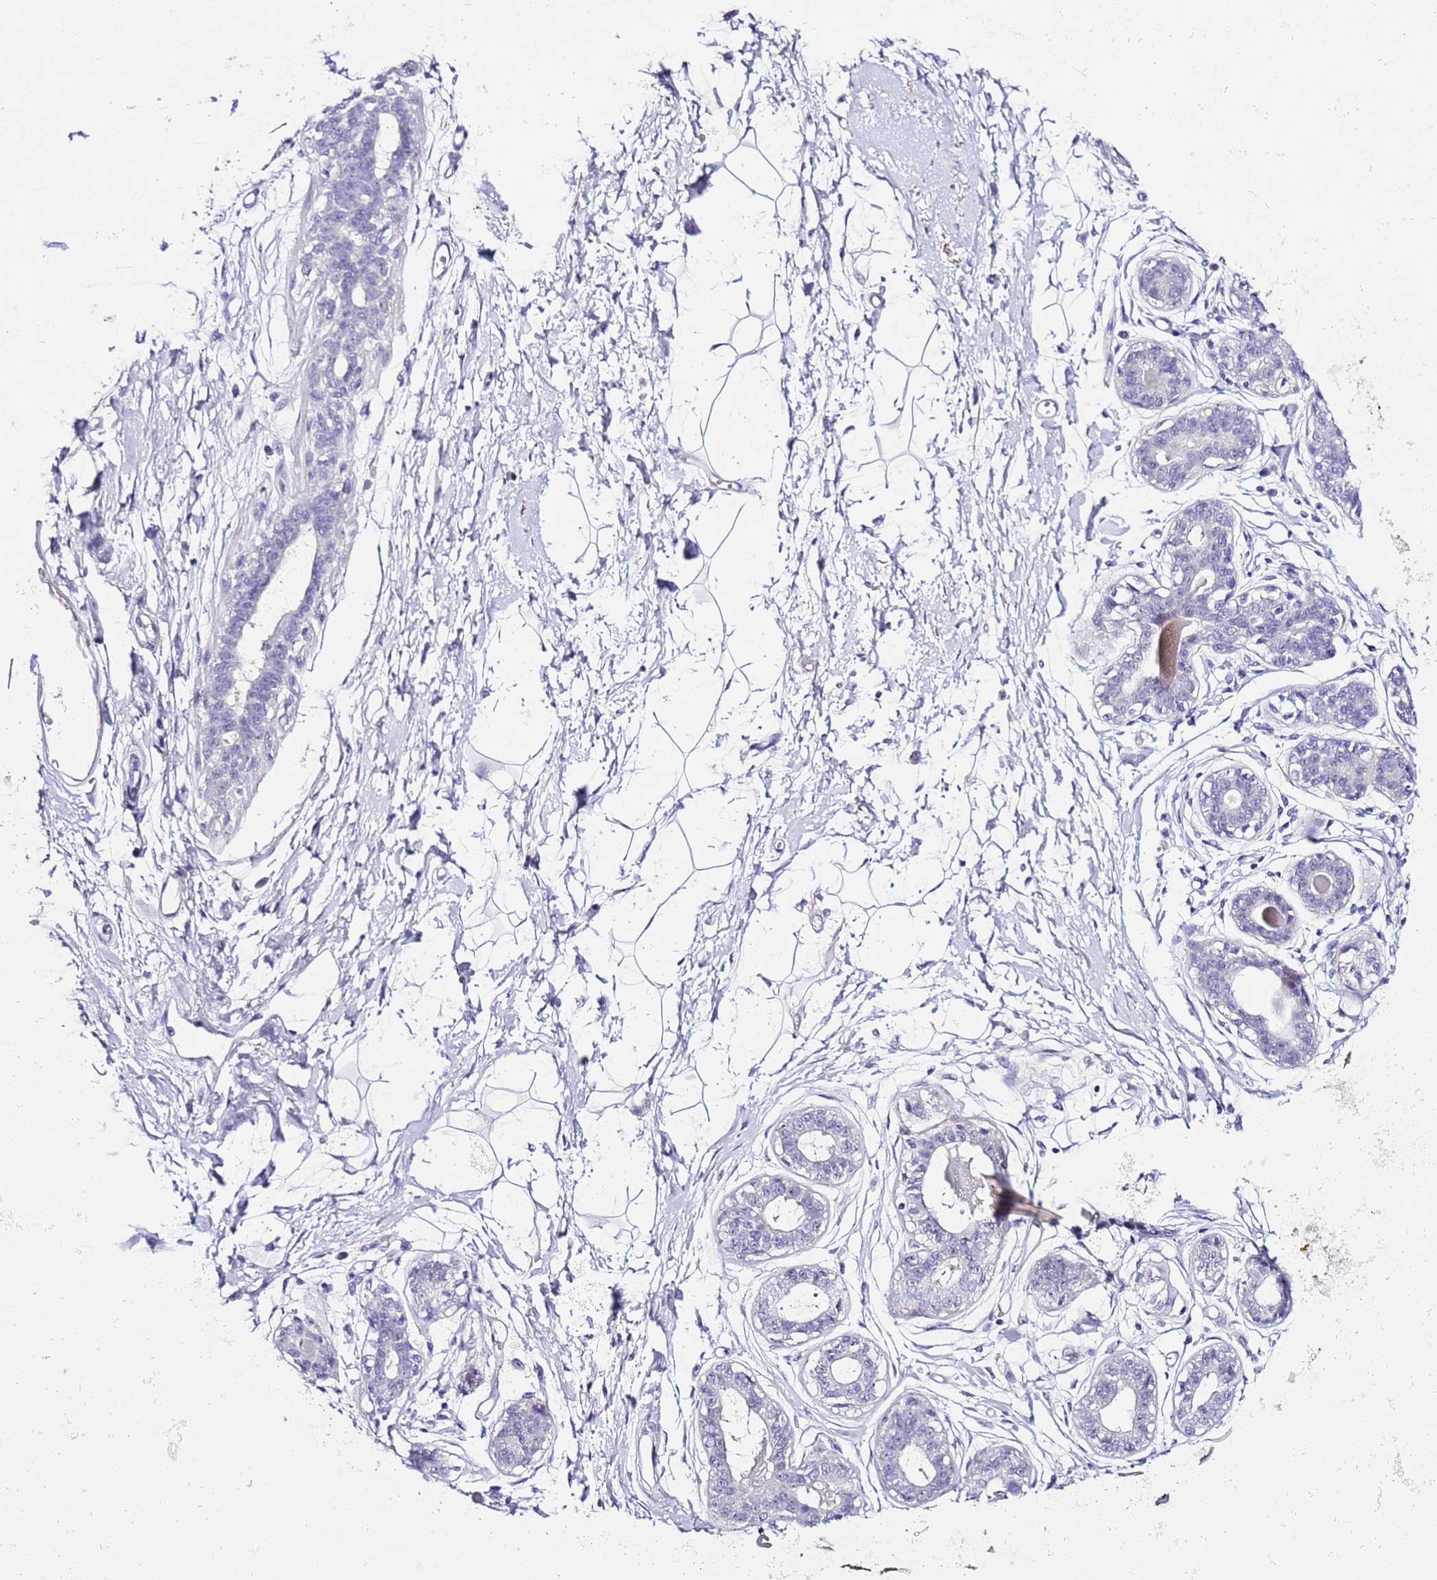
{"staining": {"intensity": "negative", "quantity": "none", "location": "none"}, "tissue": "breast", "cell_type": "Adipocytes", "image_type": "normal", "snomed": [{"axis": "morphology", "description": "Normal tissue, NOS"}, {"axis": "topography", "description": "Breast"}], "caption": "The immunohistochemistry image has no significant positivity in adipocytes of breast. (Immunohistochemistry (ihc), brightfield microscopy, high magnification).", "gene": "HGD", "patient": {"sex": "female", "age": 45}}